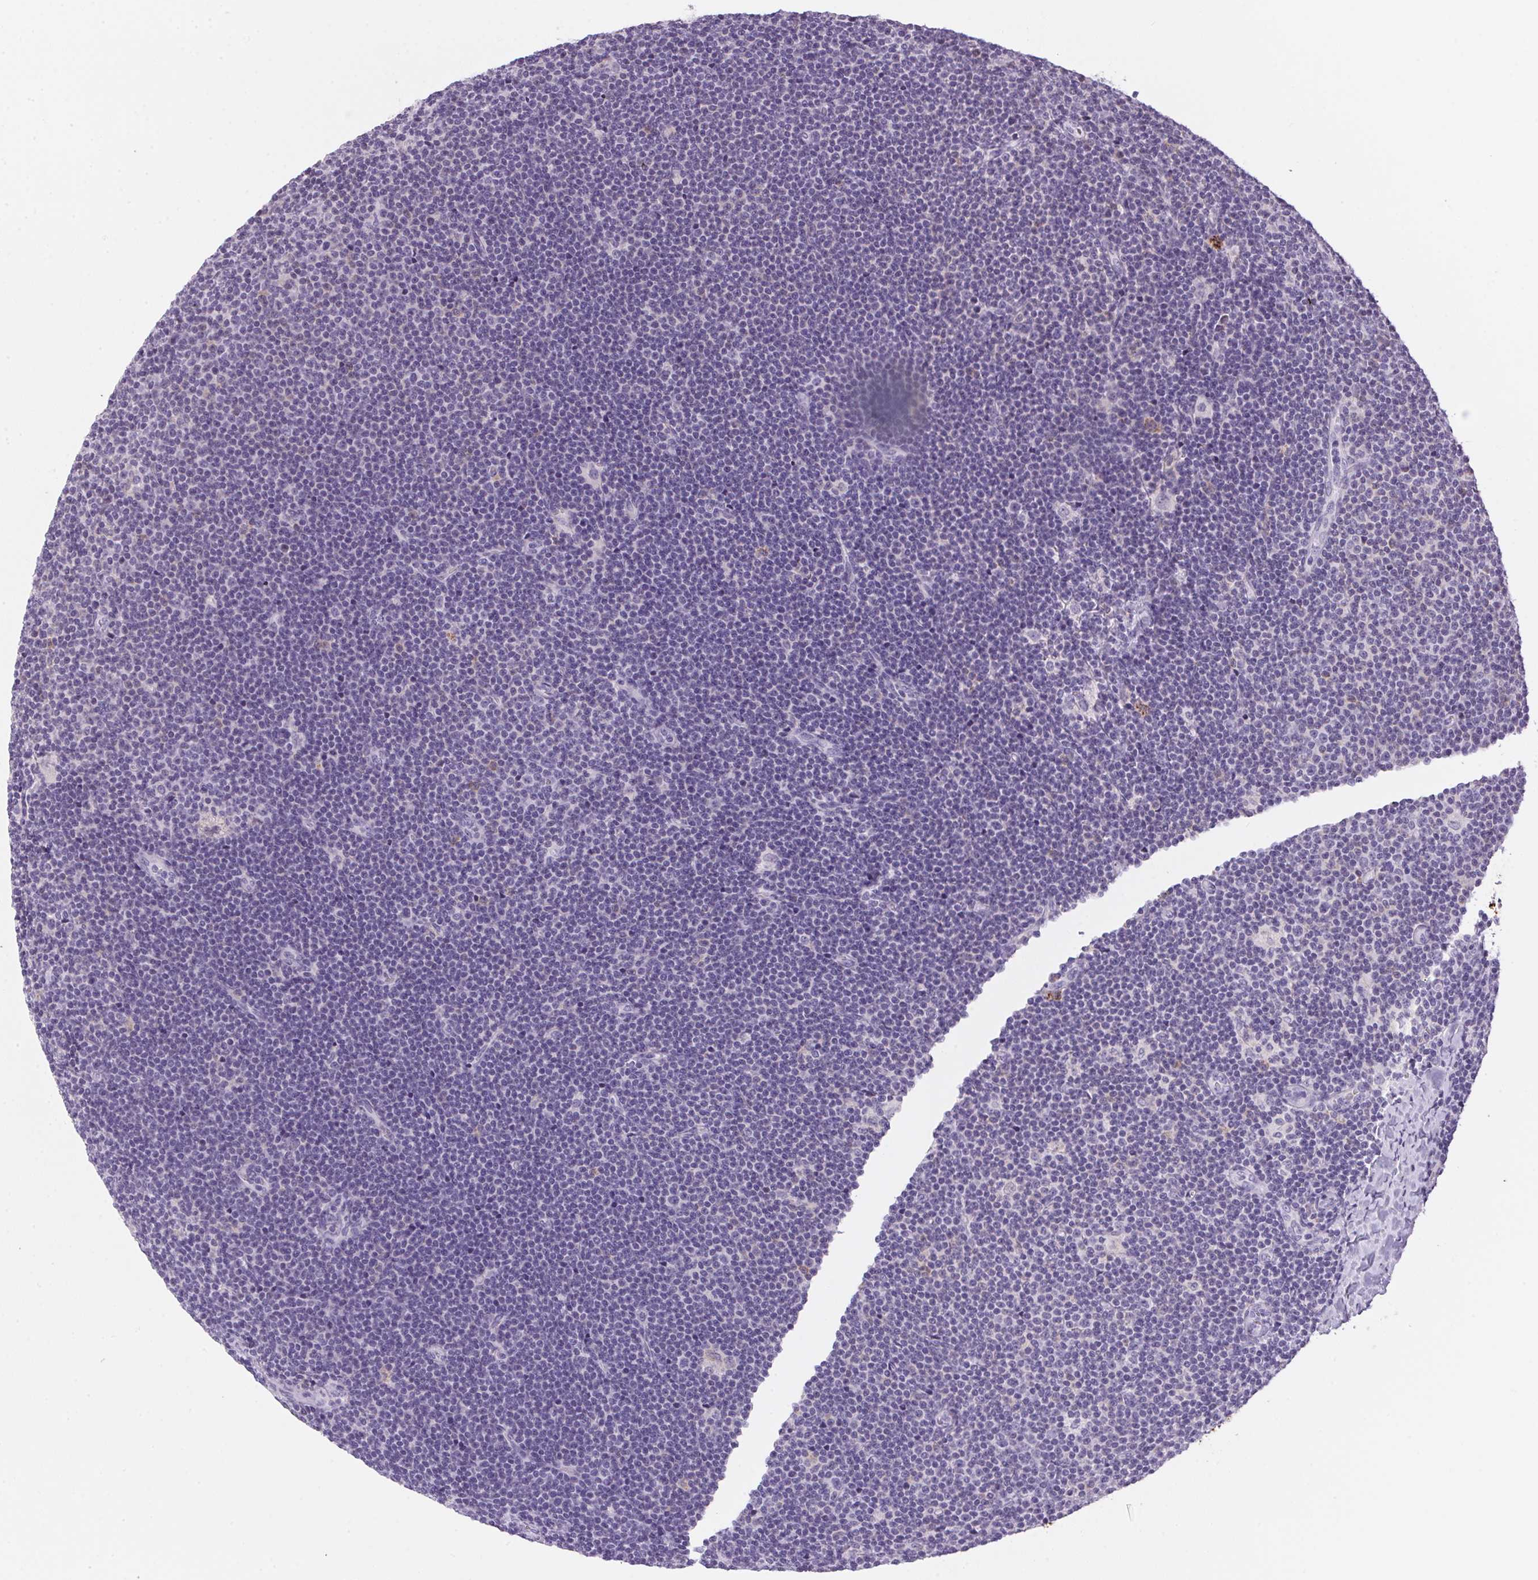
{"staining": {"intensity": "negative", "quantity": "none", "location": "none"}, "tissue": "lymphoma", "cell_type": "Tumor cells", "image_type": "cancer", "snomed": [{"axis": "morphology", "description": "Malignant lymphoma, non-Hodgkin's type, Low grade"}, {"axis": "topography", "description": "Lymph node"}], "caption": "A high-resolution histopathology image shows immunohistochemistry (IHC) staining of malignant lymphoma, non-Hodgkin's type (low-grade), which shows no significant staining in tumor cells.", "gene": "ECPAS", "patient": {"sex": "male", "age": 48}}